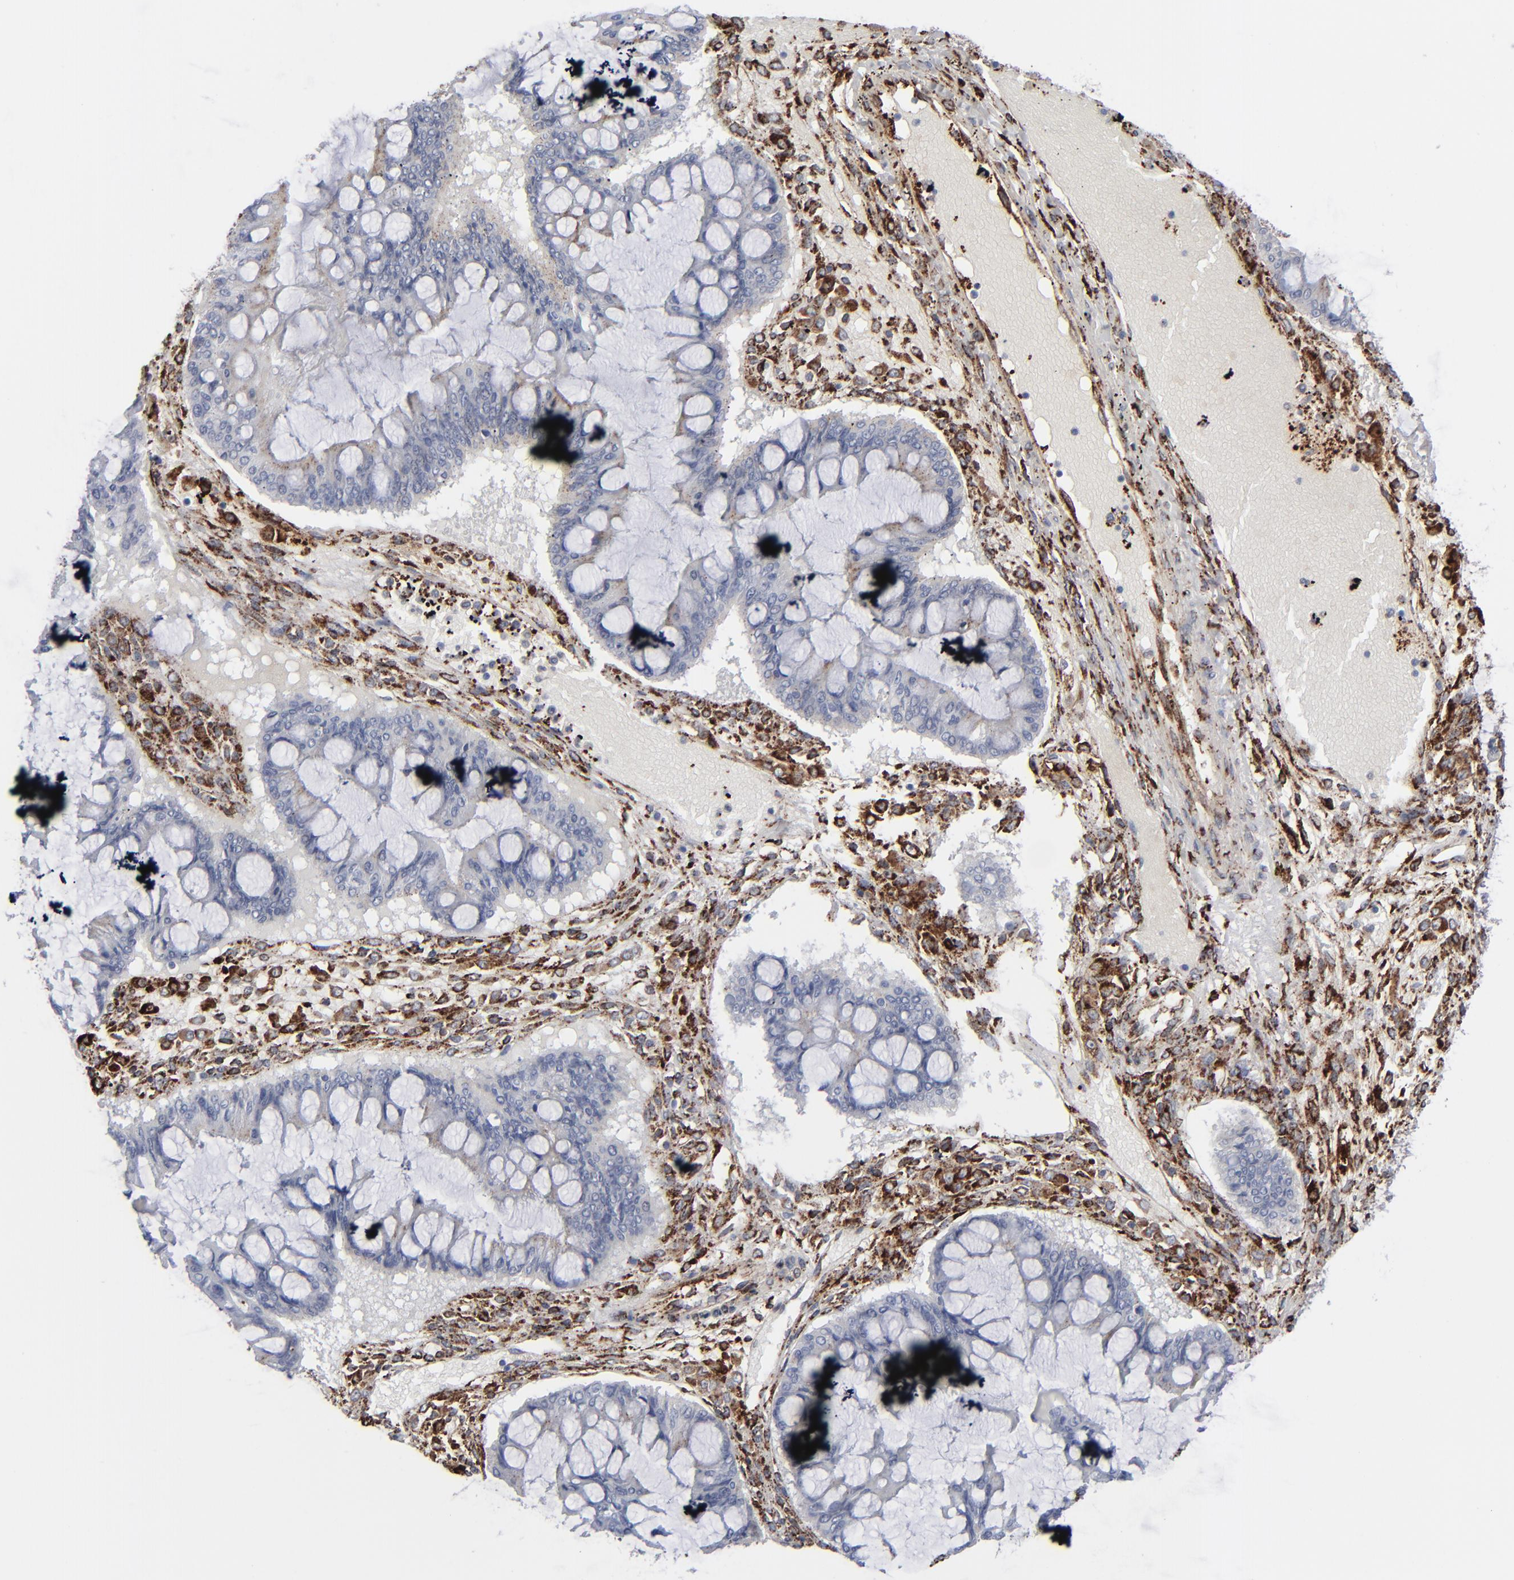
{"staining": {"intensity": "negative", "quantity": "none", "location": "none"}, "tissue": "ovarian cancer", "cell_type": "Tumor cells", "image_type": "cancer", "snomed": [{"axis": "morphology", "description": "Cystadenocarcinoma, mucinous, NOS"}, {"axis": "topography", "description": "Ovary"}], "caption": "An image of ovarian cancer (mucinous cystadenocarcinoma) stained for a protein shows no brown staining in tumor cells.", "gene": "SPARC", "patient": {"sex": "female", "age": 73}}